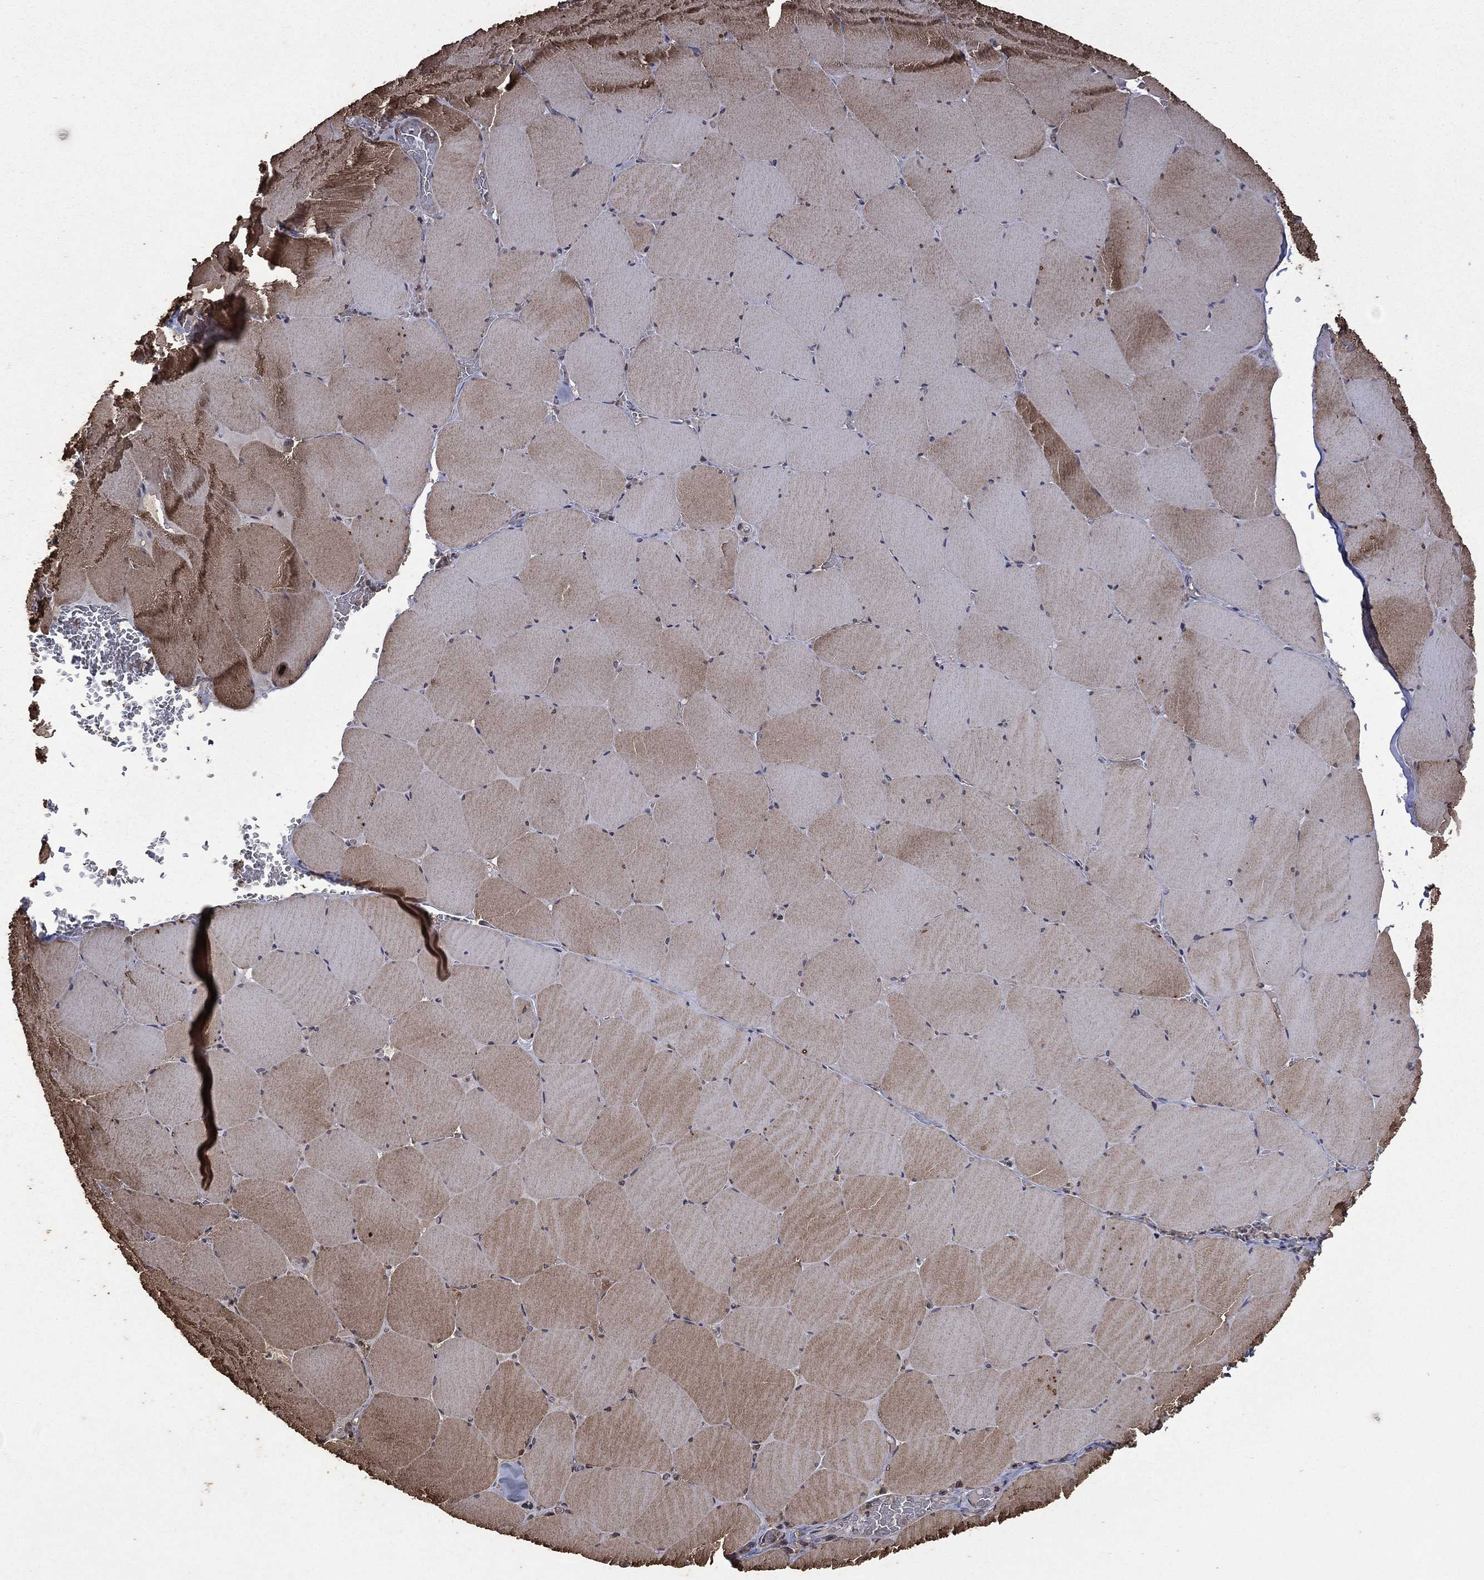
{"staining": {"intensity": "moderate", "quantity": "25%-75%", "location": "cytoplasmic/membranous"}, "tissue": "skeletal muscle", "cell_type": "Myocytes", "image_type": "normal", "snomed": [{"axis": "morphology", "description": "Normal tissue, NOS"}, {"axis": "morphology", "description": "Malignant melanoma, Metastatic site"}, {"axis": "topography", "description": "Skeletal muscle"}], "caption": "An immunohistochemistry image of benign tissue is shown. Protein staining in brown shows moderate cytoplasmic/membranous positivity in skeletal muscle within myocytes.", "gene": "METTL27", "patient": {"sex": "male", "age": 50}}